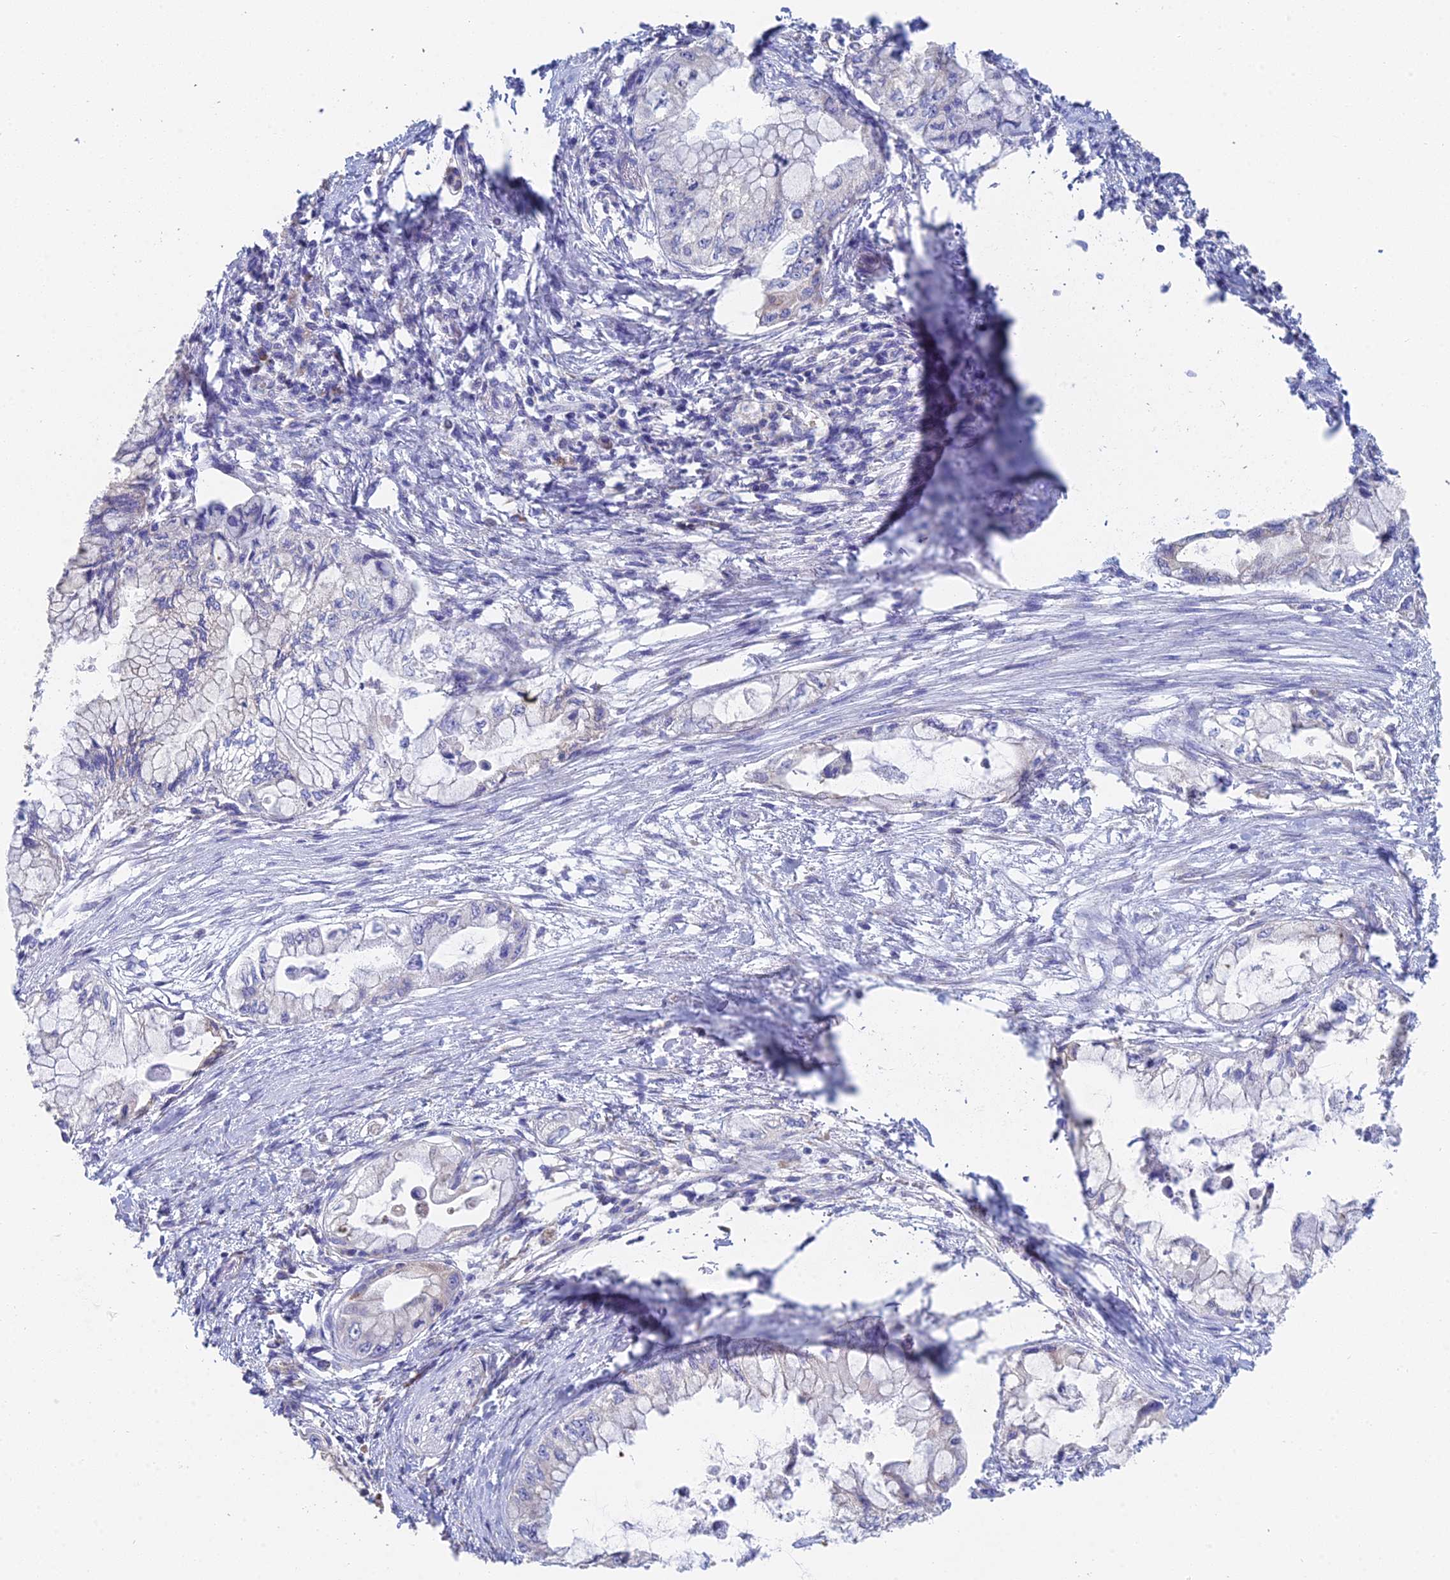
{"staining": {"intensity": "negative", "quantity": "none", "location": "none"}, "tissue": "pancreatic cancer", "cell_type": "Tumor cells", "image_type": "cancer", "snomed": [{"axis": "morphology", "description": "Adenocarcinoma, NOS"}, {"axis": "topography", "description": "Pancreas"}], "caption": "This is a micrograph of immunohistochemistry (IHC) staining of pancreatic adenocarcinoma, which shows no positivity in tumor cells.", "gene": "CRACR2B", "patient": {"sex": "male", "age": 48}}